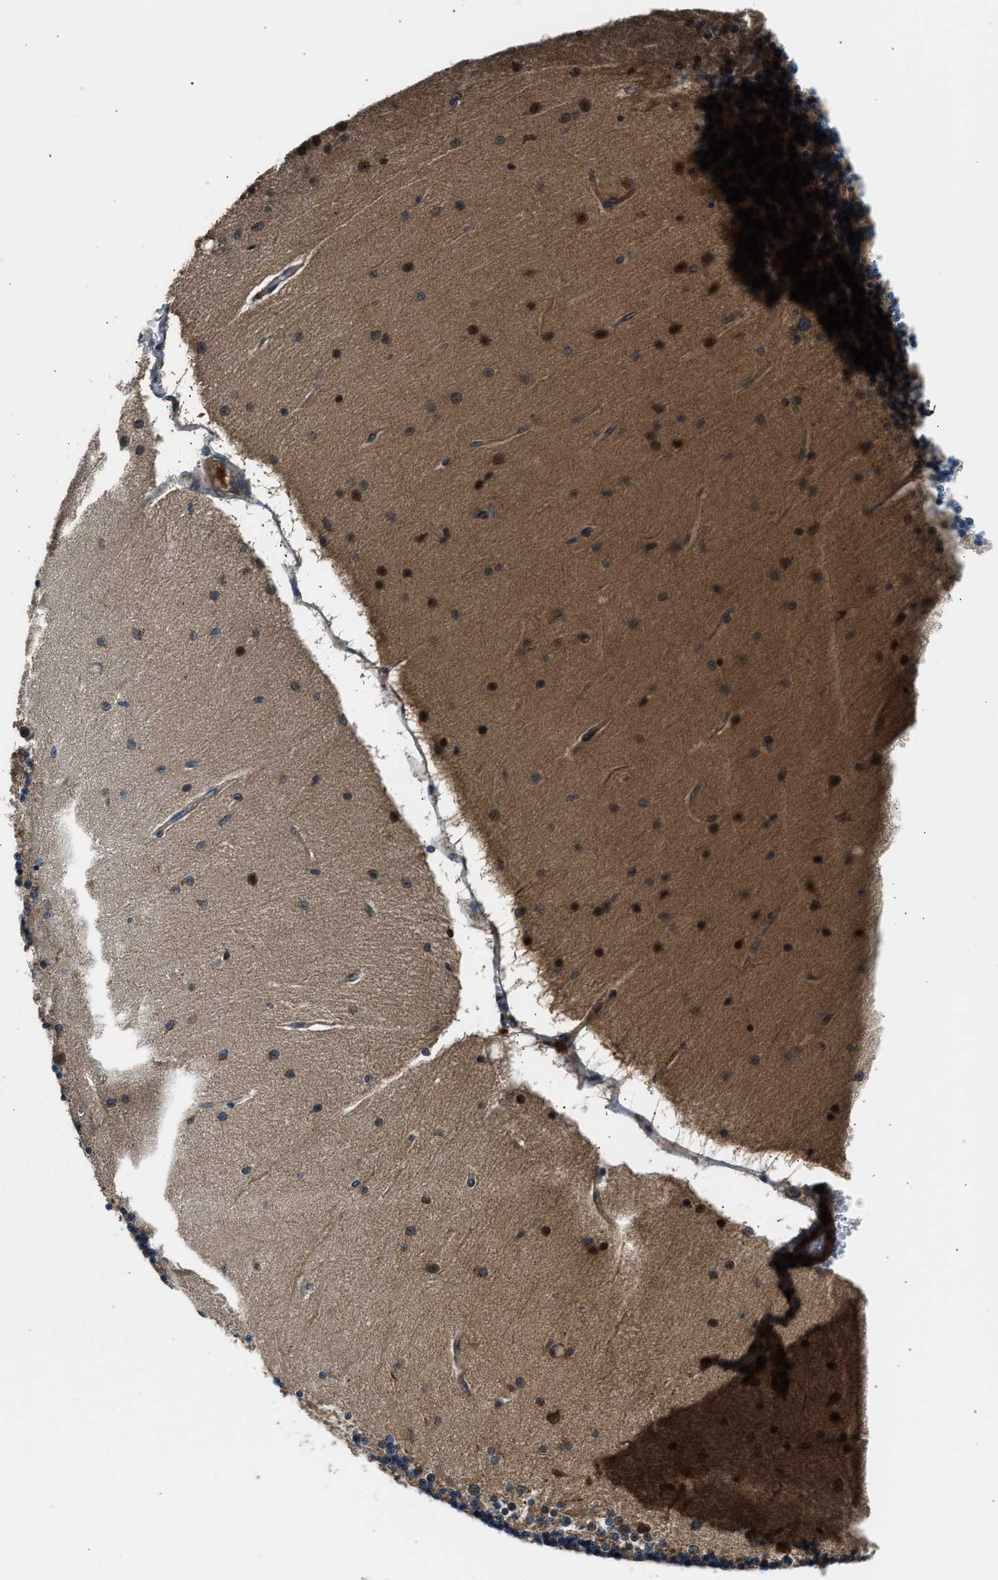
{"staining": {"intensity": "moderate", "quantity": "25%-75%", "location": "cytoplasmic/membranous"}, "tissue": "cerebellum", "cell_type": "Cells in granular layer", "image_type": "normal", "snomed": [{"axis": "morphology", "description": "Normal tissue, NOS"}, {"axis": "topography", "description": "Cerebellum"}], "caption": "IHC image of normal cerebellum: human cerebellum stained using IHC exhibits medium levels of moderate protein expression localized specifically in the cytoplasmic/membranous of cells in granular layer, appearing as a cytoplasmic/membranous brown color.", "gene": "IL3RA", "patient": {"sex": "female", "age": 54}}